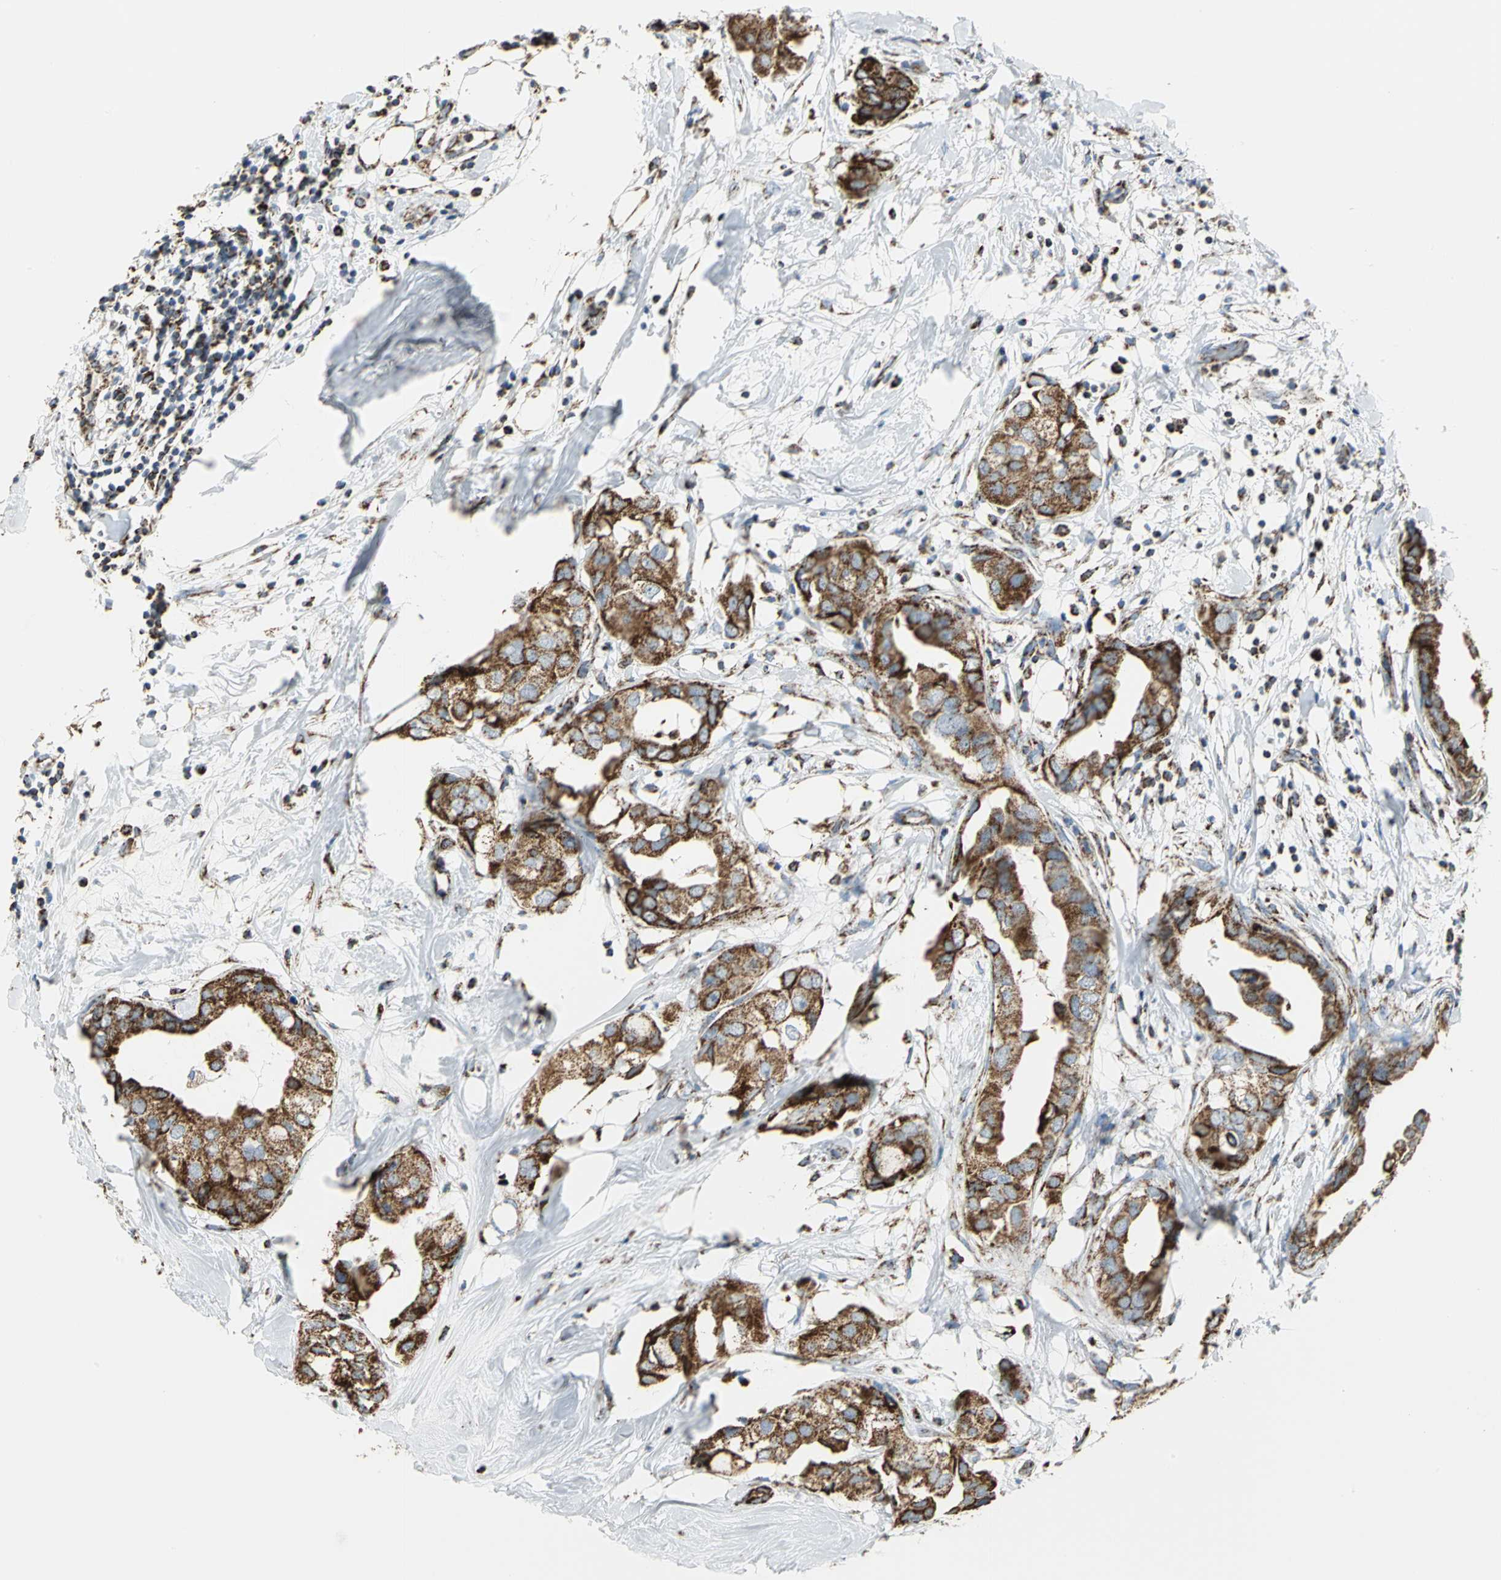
{"staining": {"intensity": "strong", "quantity": ">75%", "location": "cytoplasmic/membranous"}, "tissue": "breast cancer", "cell_type": "Tumor cells", "image_type": "cancer", "snomed": [{"axis": "morphology", "description": "Duct carcinoma"}, {"axis": "topography", "description": "Breast"}], "caption": "A high-resolution histopathology image shows IHC staining of breast infiltrating ductal carcinoma, which exhibits strong cytoplasmic/membranous expression in approximately >75% of tumor cells.", "gene": "NTRK1", "patient": {"sex": "female", "age": 40}}